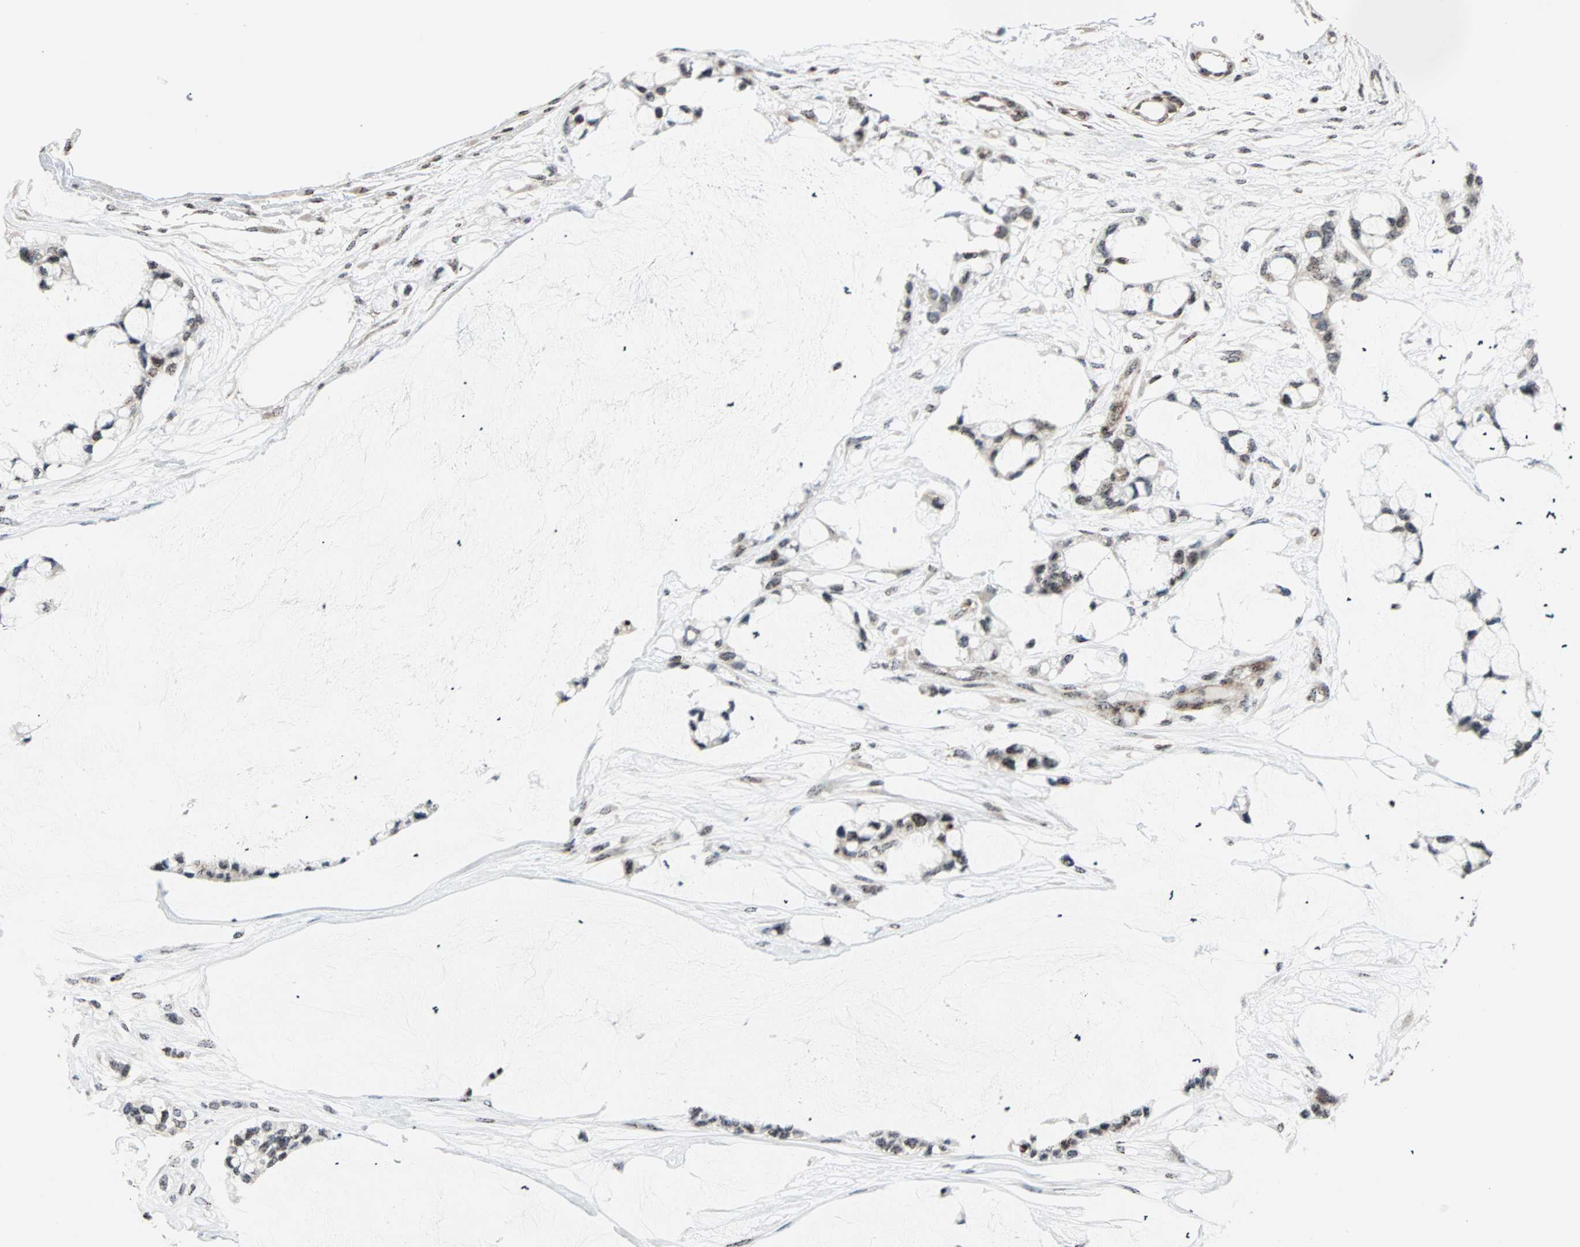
{"staining": {"intensity": "moderate", "quantity": ">75%", "location": "nuclear"}, "tissue": "ovarian cancer", "cell_type": "Tumor cells", "image_type": "cancer", "snomed": [{"axis": "morphology", "description": "Cystadenocarcinoma, mucinous, NOS"}, {"axis": "topography", "description": "Ovary"}], "caption": "Human ovarian cancer stained with a protein marker shows moderate staining in tumor cells.", "gene": "CENPA", "patient": {"sex": "female", "age": 39}}